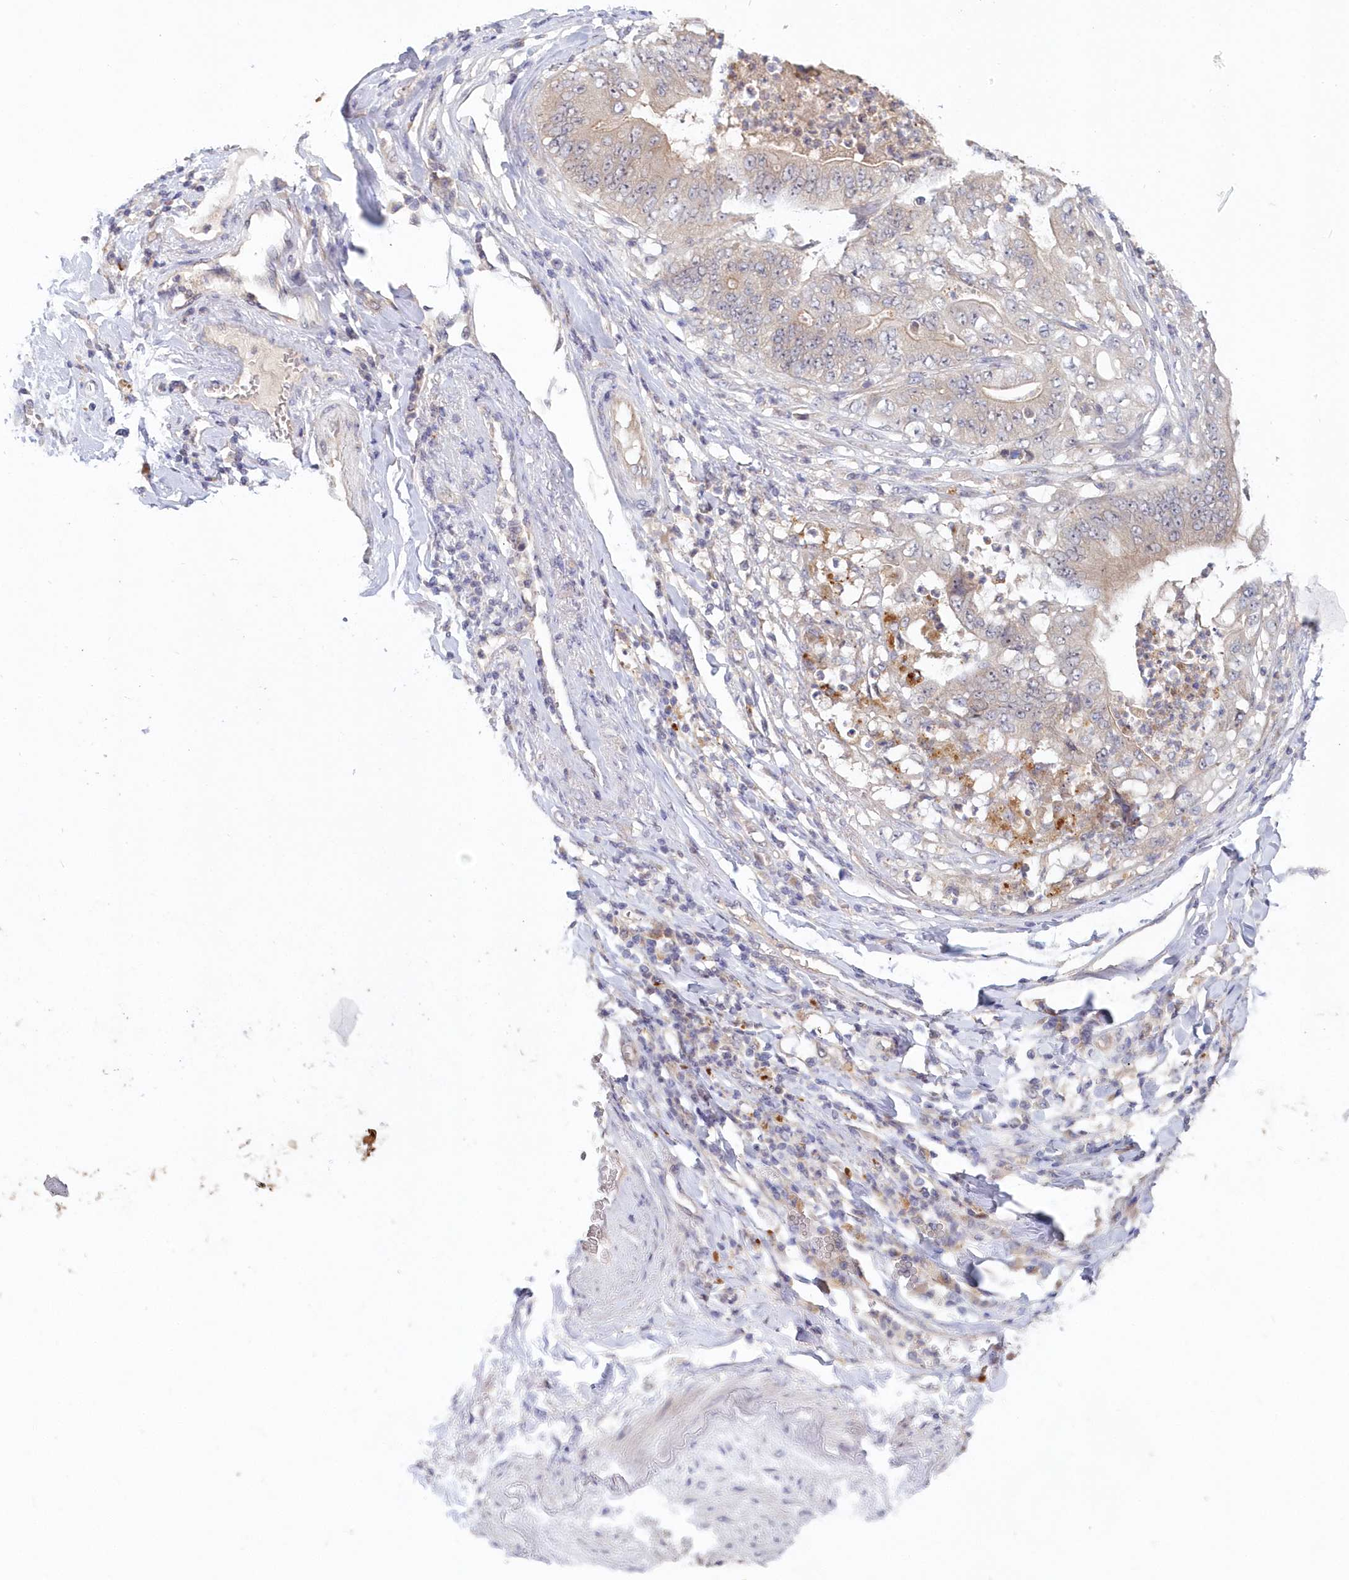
{"staining": {"intensity": "negative", "quantity": "none", "location": "none"}, "tissue": "stomach cancer", "cell_type": "Tumor cells", "image_type": "cancer", "snomed": [{"axis": "morphology", "description": "Adenocarcinoma, NOS"}, {"axis": "topography", "description": "Stomach"}], "caption": "Immunohistochemistry photomicrograph of human stomach cancer (adenocarcinoma) stained for a protein (brown), which demonstrates no expression in tumor cells. (Immunohistochemistry, brightfield microscopy, high magnification).", "gene": "KATNA1", "patient": {"sex": "female", "age": 73}}